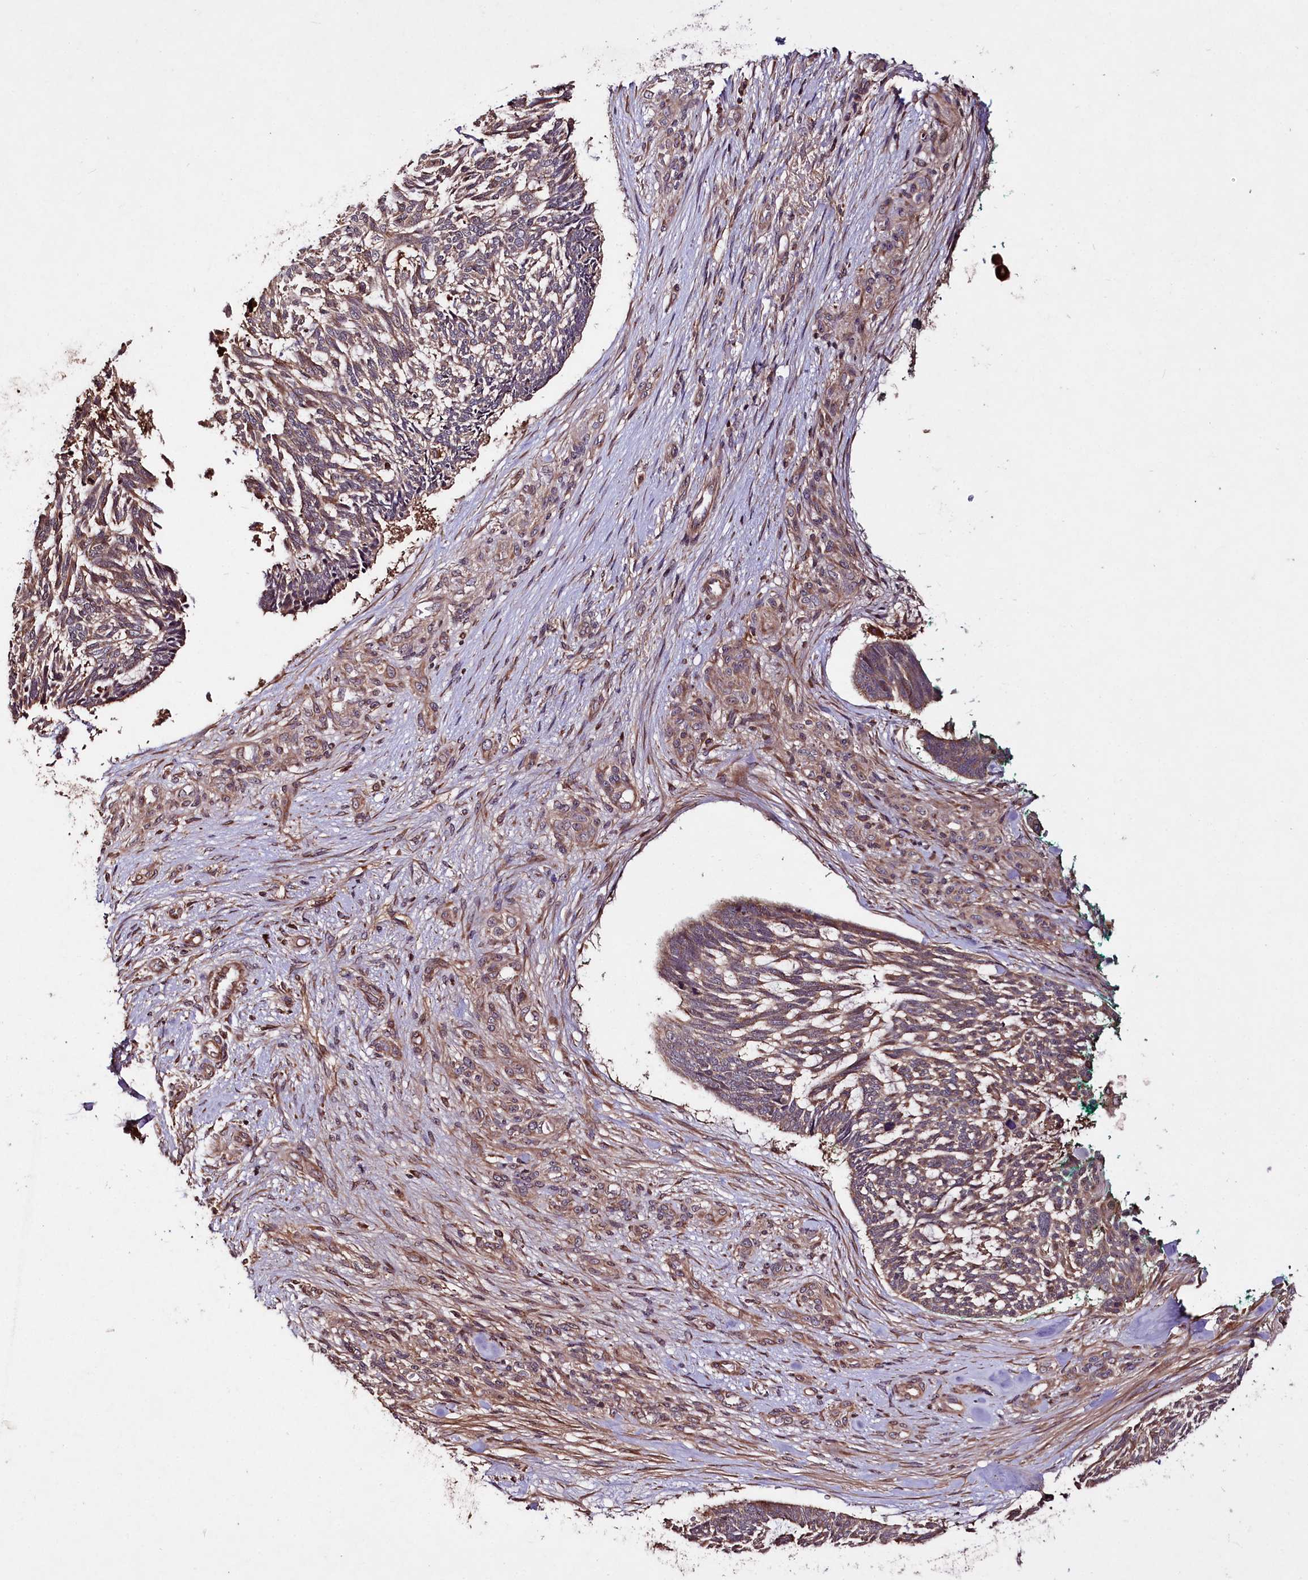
{"staining": {"intensity": "moderate", "quantity": ">75%", "location": "cytoplasmic/membranous"}, "tissue": "skin cancer", "cell_type": "Tumor cells", "image_type": "cancer", "snomed": [{"axis": "morphology", "description": "Basal cell carcinoma"}, {"axis": "topography", "description": "Skin"}], "caption": "The immunohistochemical stain shows moderate cytoplasmic/membranous expression in tumor cells of basal cell carcinoma (skin) tissue.", "gene": "TNPO3", "patient": {"sex": "male", "age": 88}}